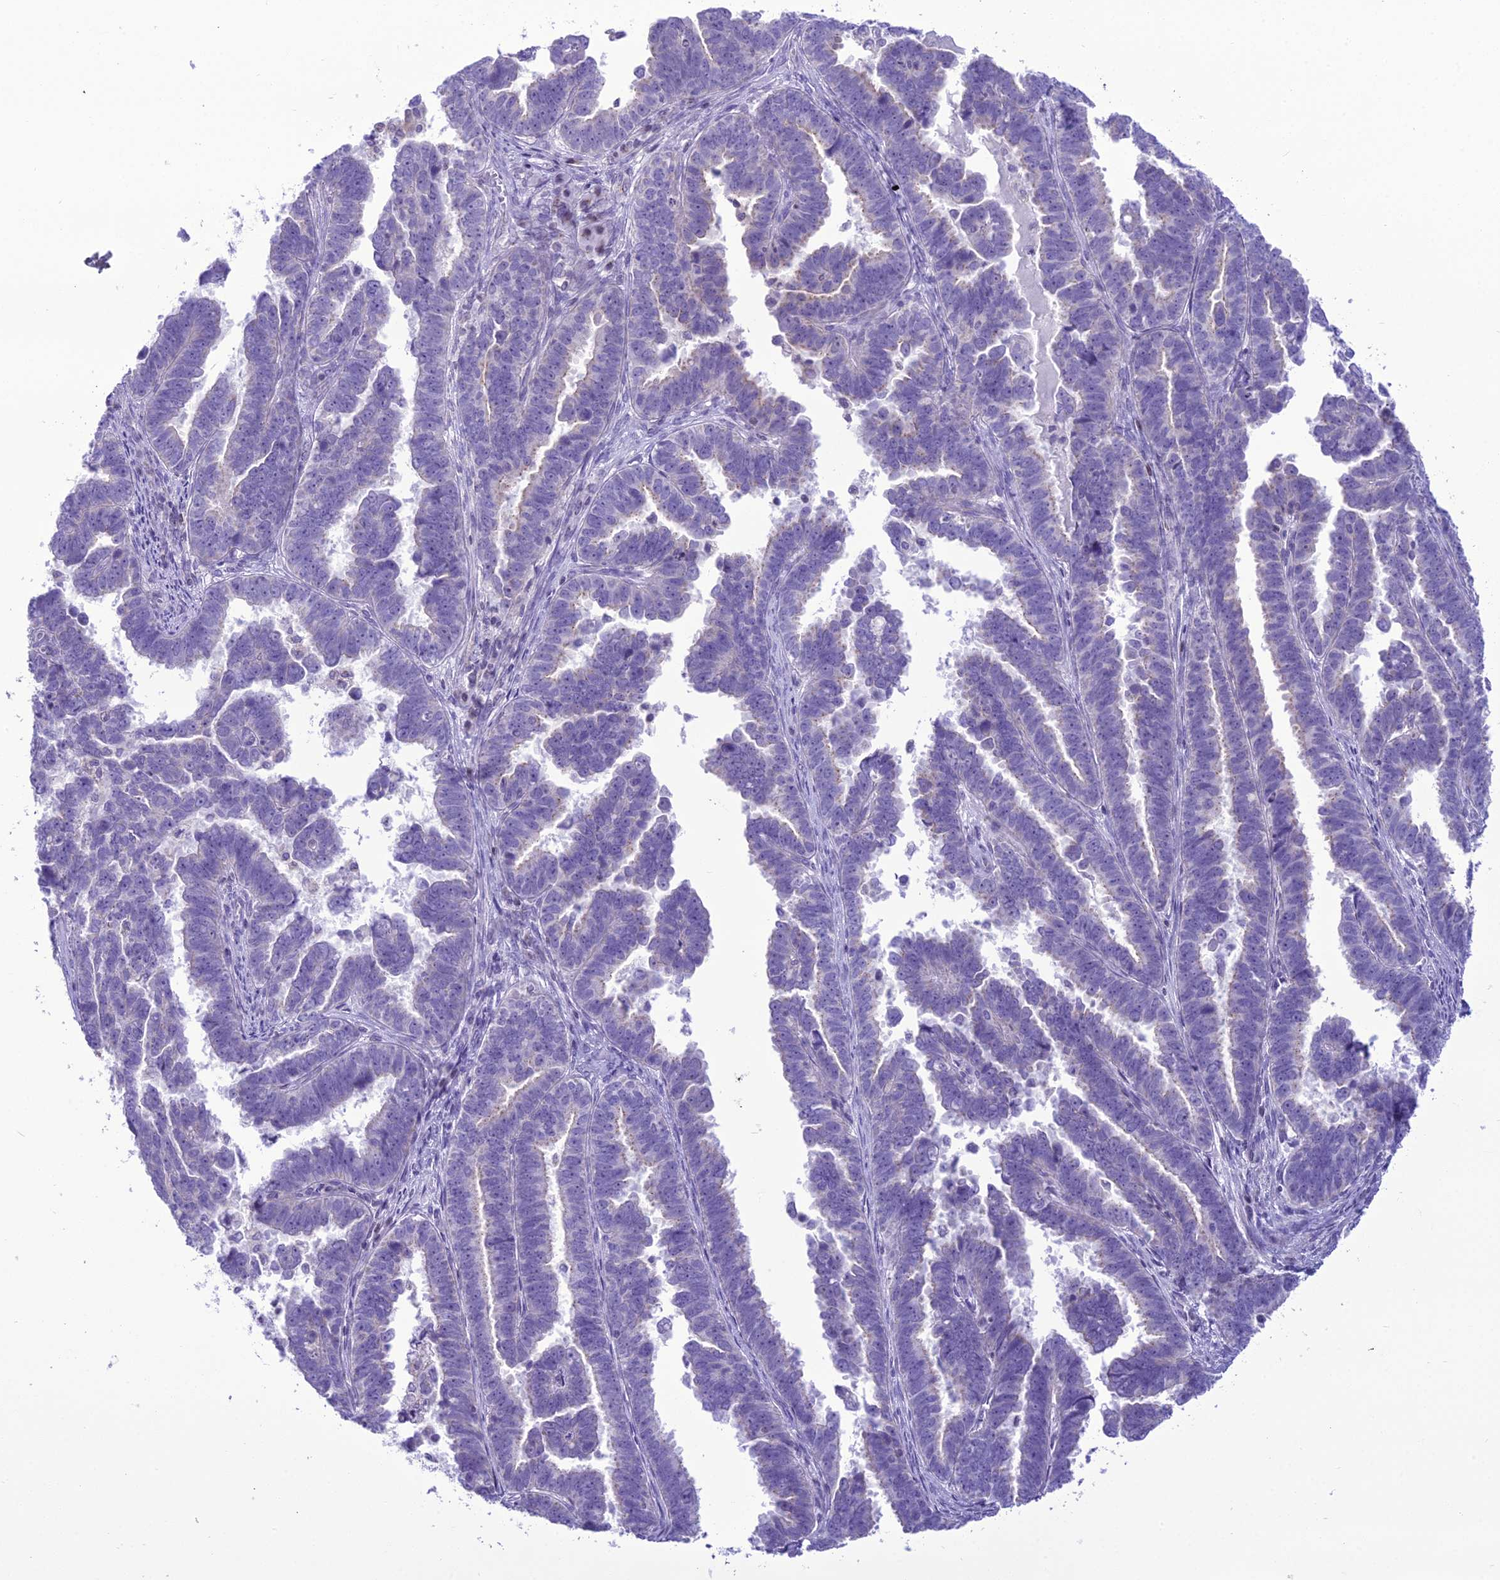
{"staining": {"intensity": "negative", "quantity": "none", "location": "none"}, "tissue": "endometrial cancer", "cell_type": "Tumor cells", "image_type": "cancer", "snomed": [{"axis": "morphology", "description": "Adenocarcinoma, NOS"}, {"axis": "topography", "description": "Endometrium"}], "caption": "The IHC micrograph has no significant positivity in tumor cells of adenocarcinoma (endometrial) tissue.", "gene": "B9D2", "patient": {"sex": "female", "age": 75}}